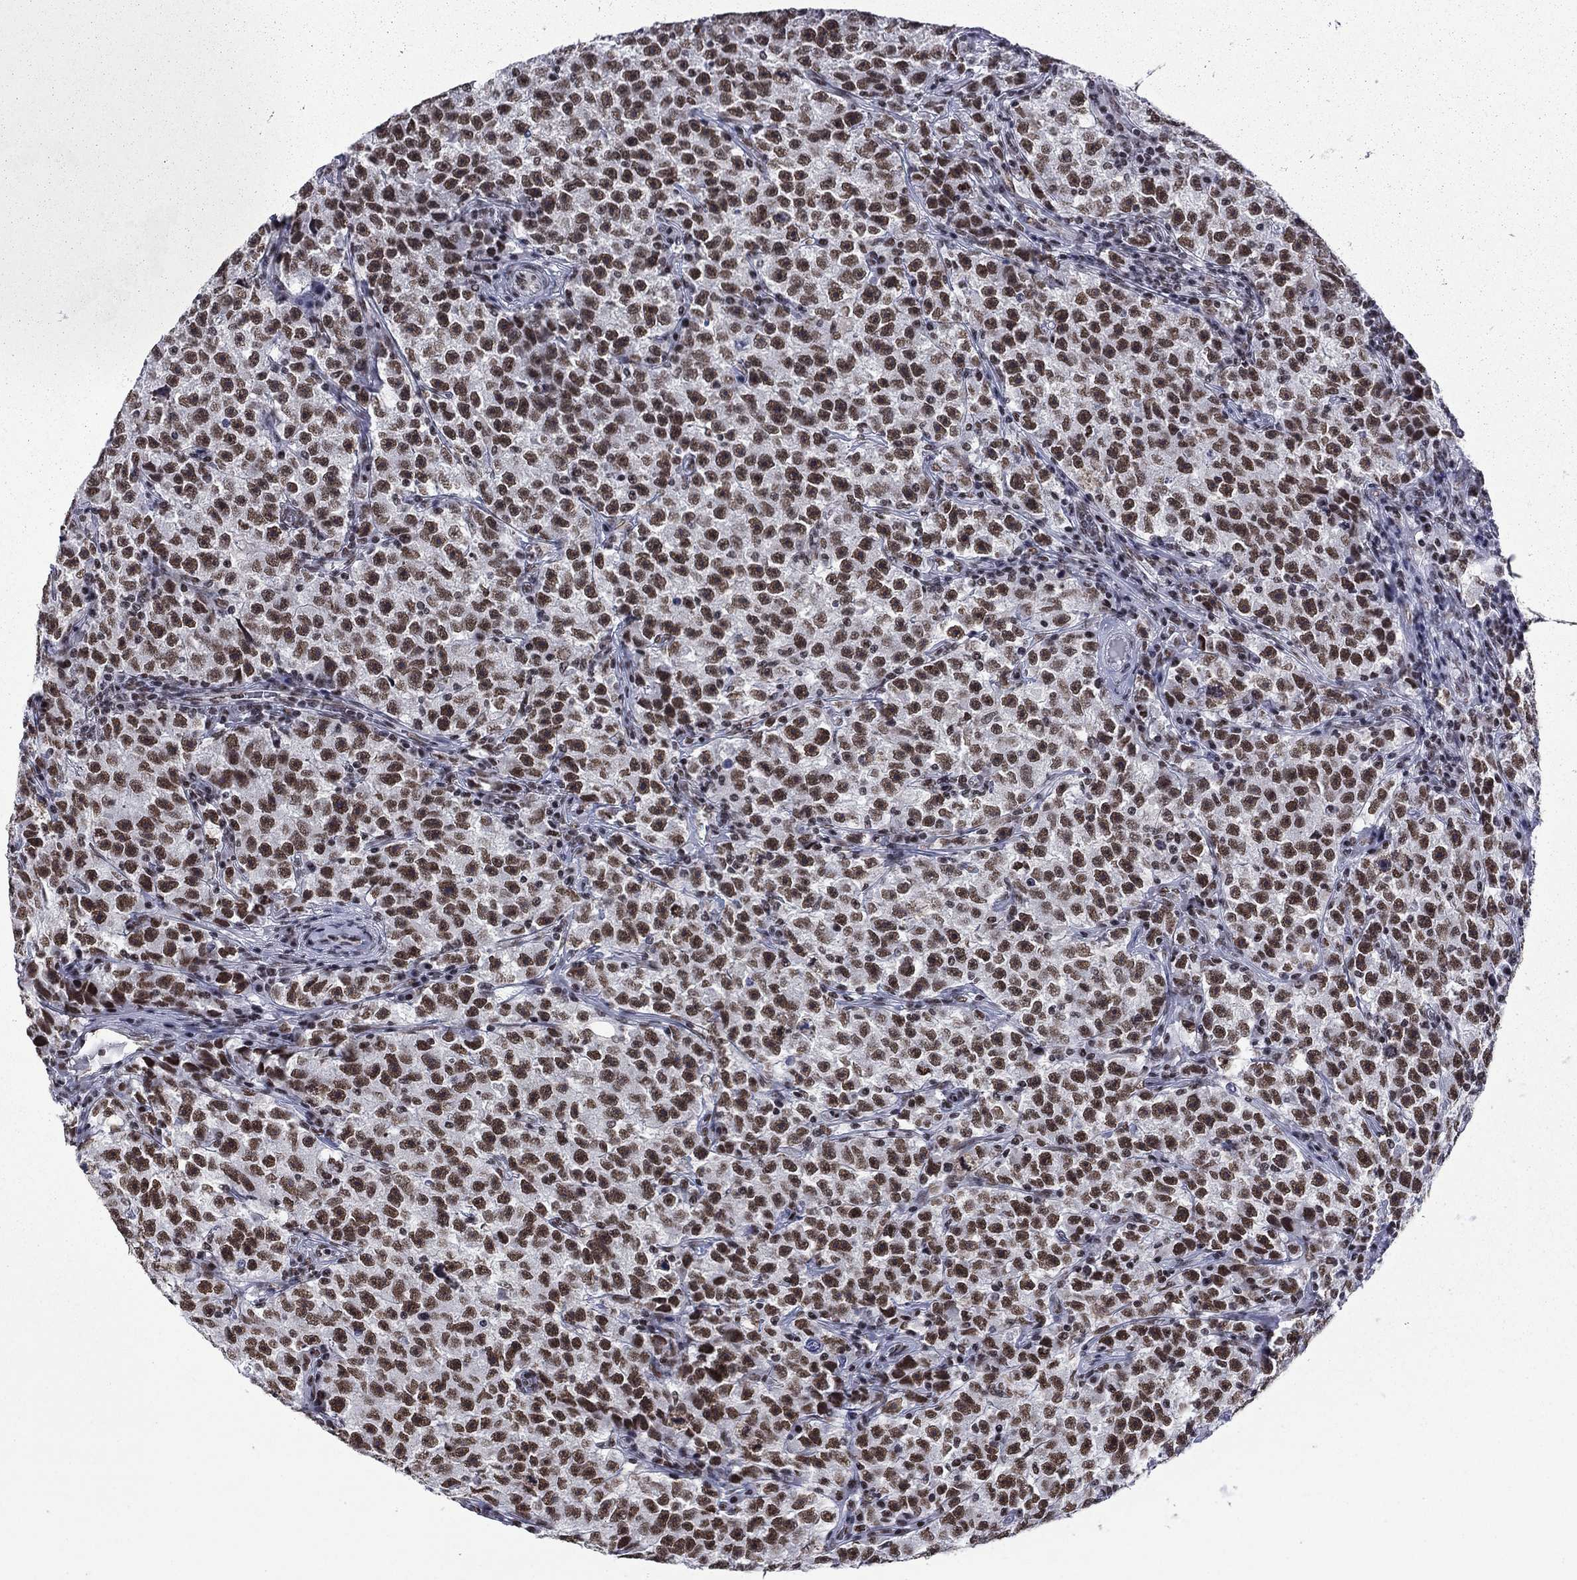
{"staining": {"intensity": "strong", "quantity": ">75%", "location": "nuclear"}, "tissue": "testis cancer", "cell_type": "Tumor cells", "image_type": "cancer", "snomed": [{"axis": "morphology", "description": "Seminoma, NOS"}, {"axis": "topography", "description": "Testis"}], "caption": "Brown immunohistochemical staining in human testis seminoma exhibits strong nuclear positivity in approximately >75% of tumor cells.", "gene": "ETV5", "patient": {"sex": "male", "age": 22}}